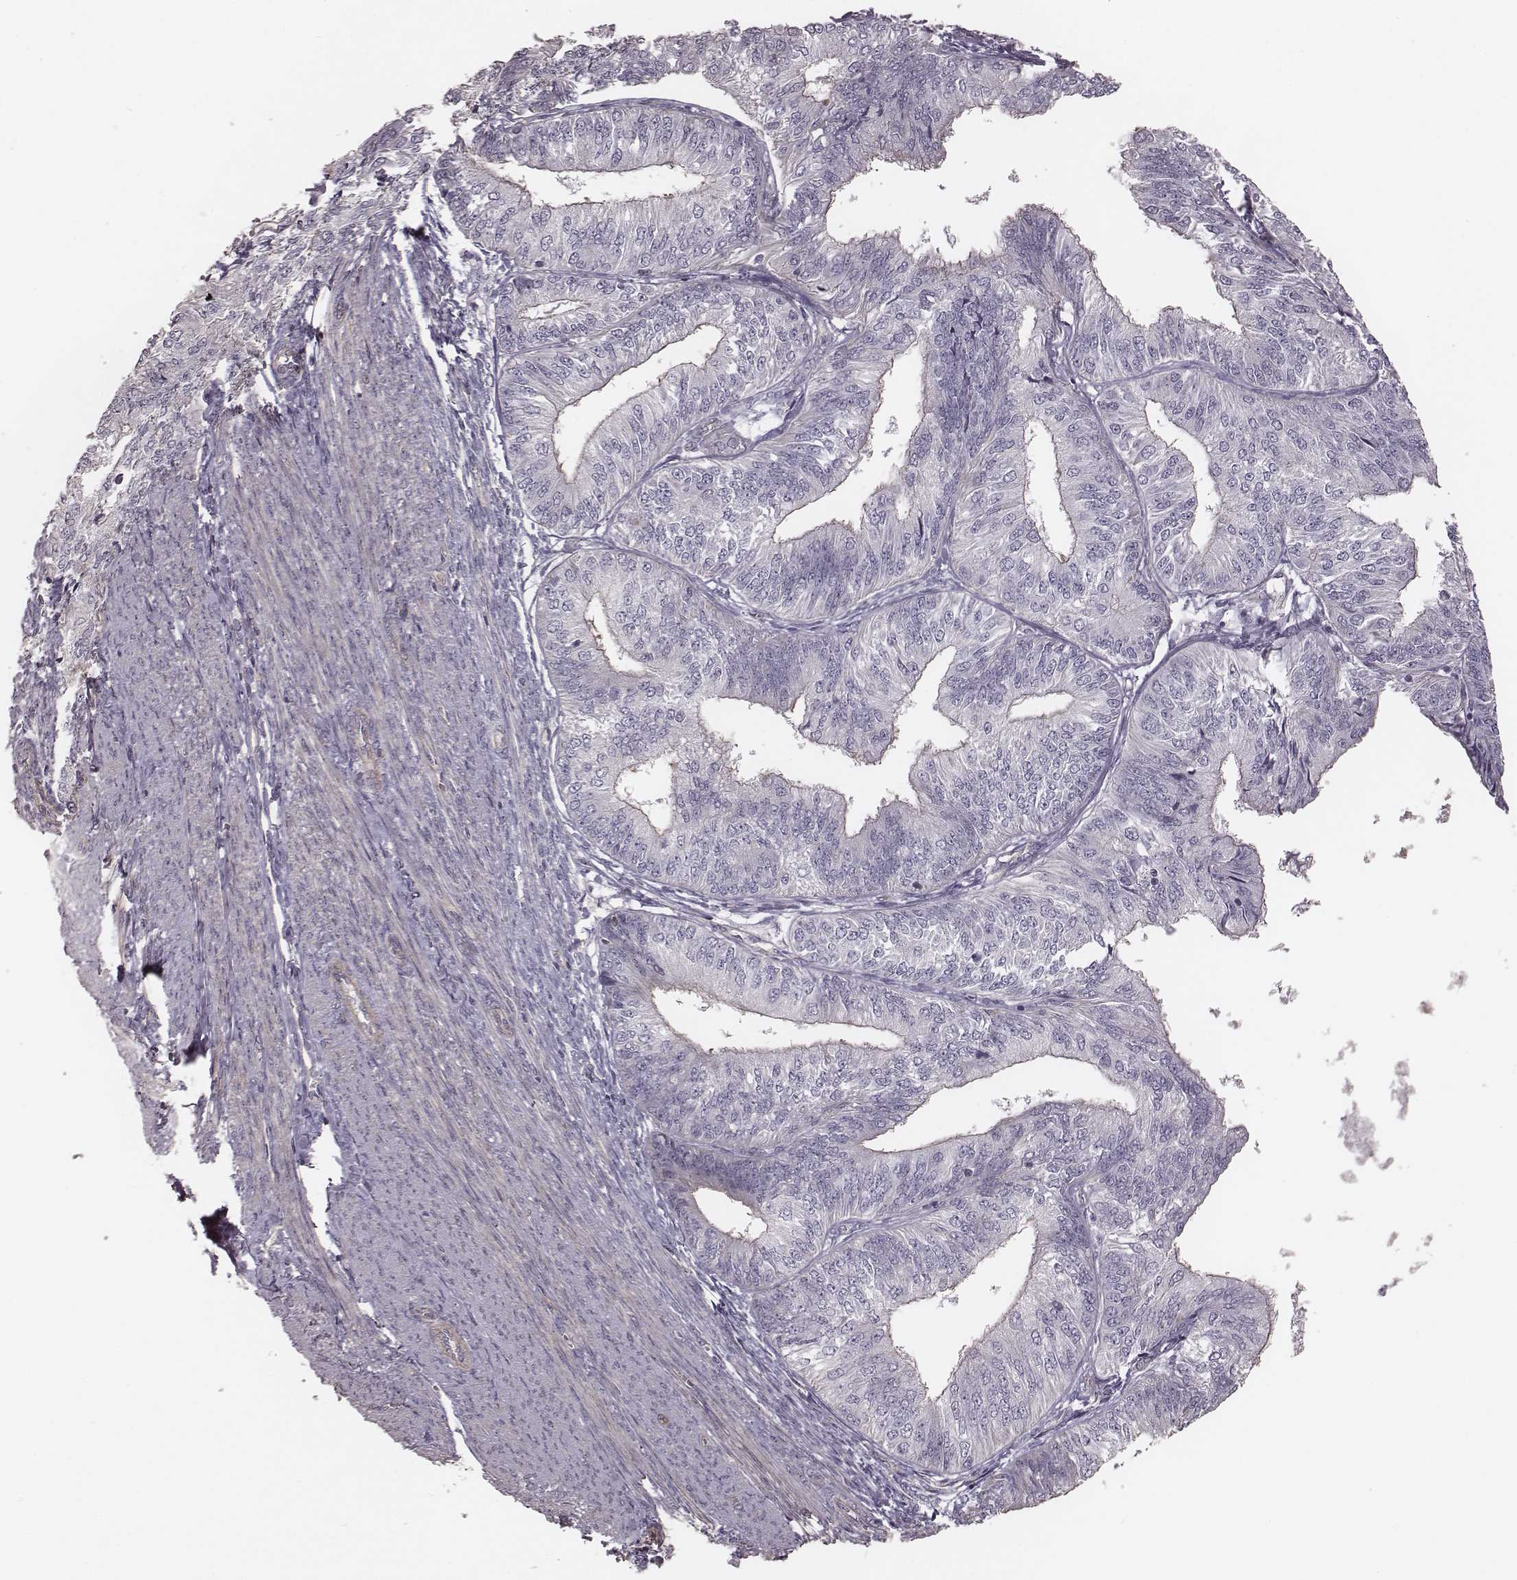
{"staining": {"intensity": "weak", "quantity": "<25%", "location": "cytoplasmic/membranous"}, "tissue": "endometrial cancer", "cell_type": "Tumor cells", "image_type": "cancer", "snomed": [{"axis": "morphology", "description": "Adenocarcinoma, NOS"}, {"axis": "topography", "description": "Endometrium"}], "caption": "An immunohistochemistry image of endometrial adenocarcinoma is shown. There is no staining in tumor cells of endometrial adenocarcinoma.", "gene": "OTOGL", "patient": {"sex": "female", "age": 58}}